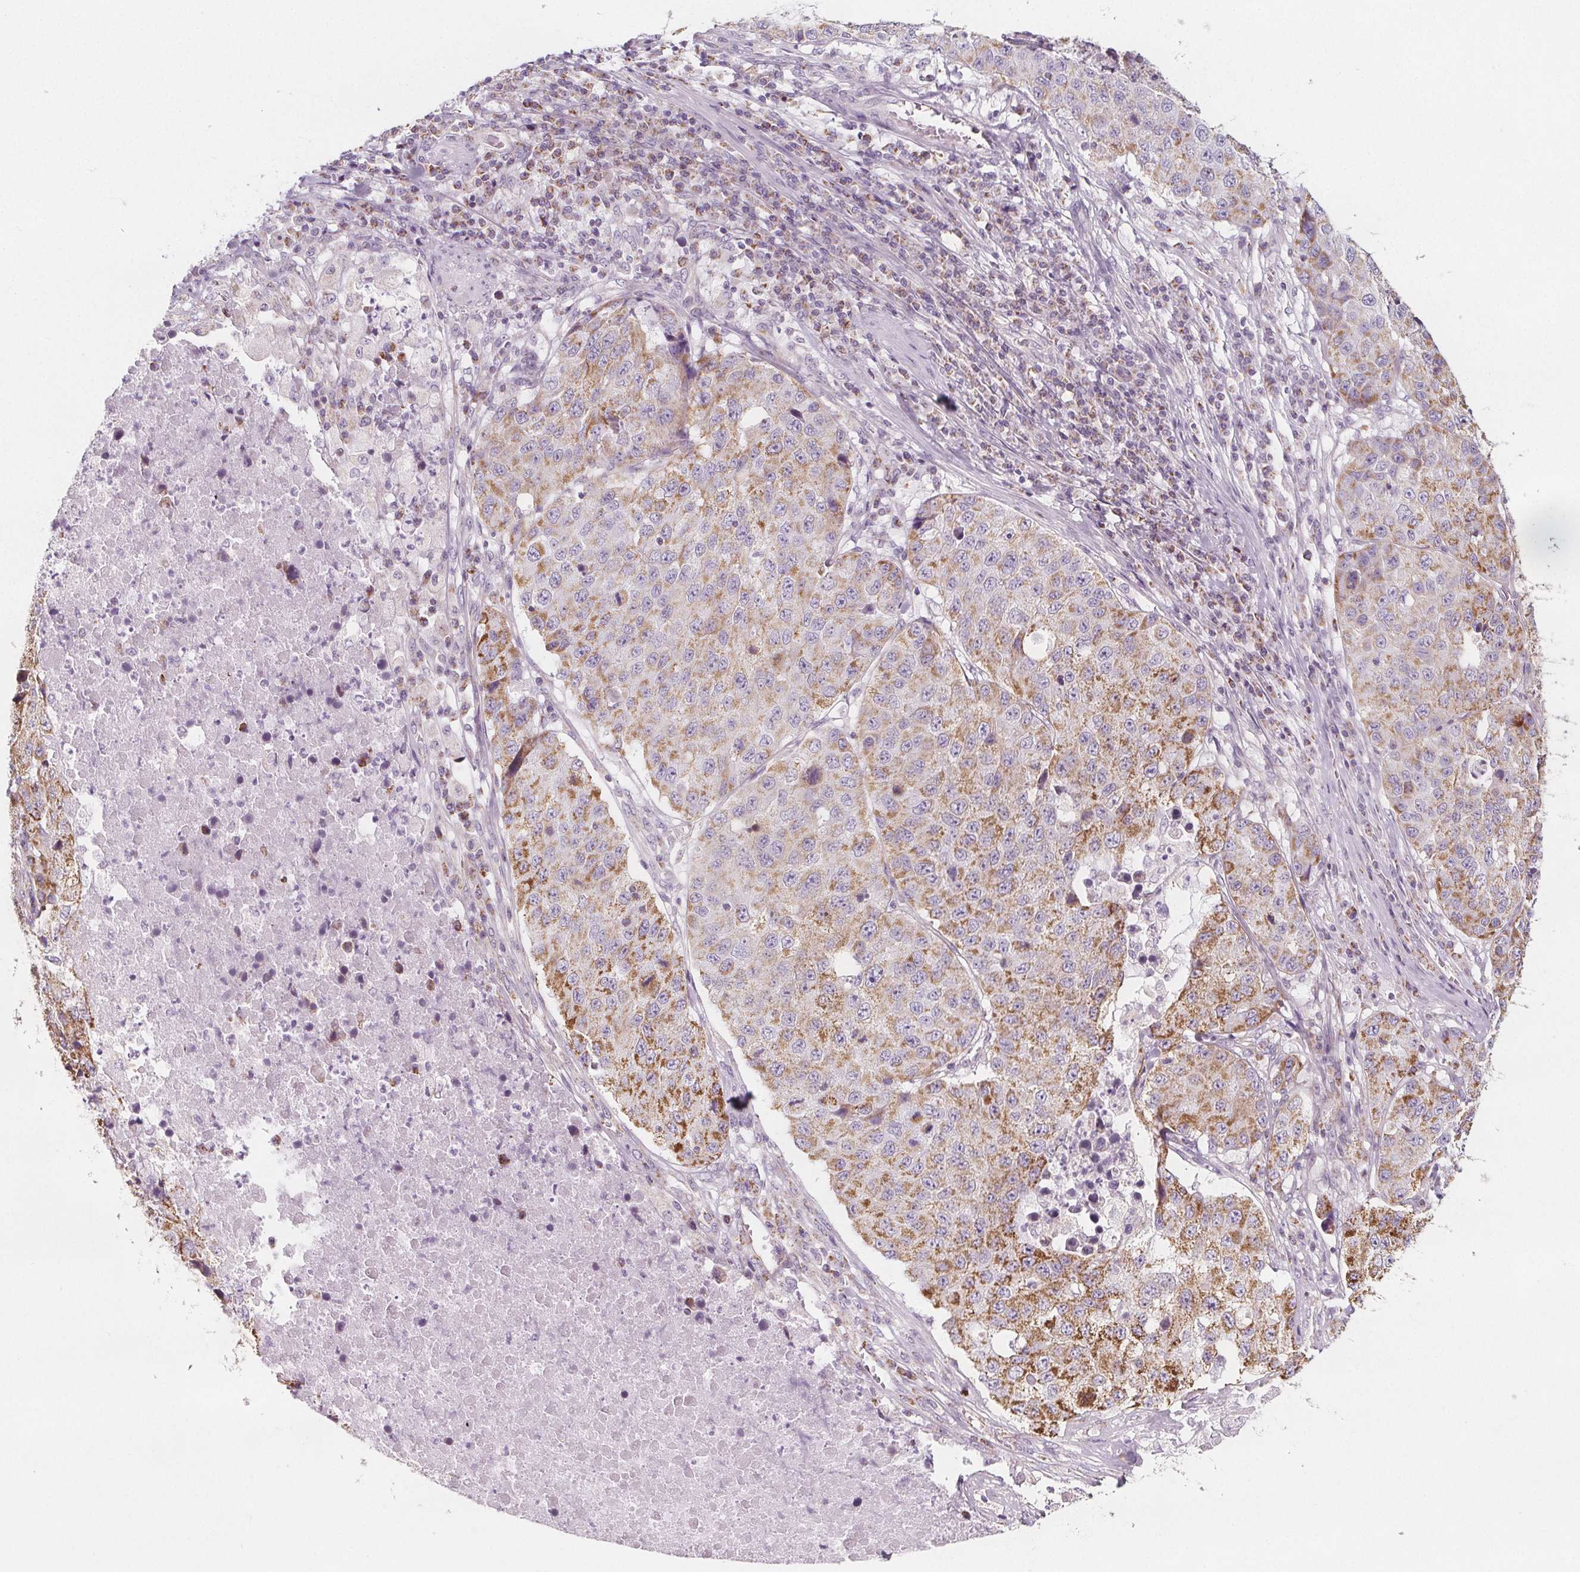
{"staining": {"intensity": "moderate", "quantity": ">75%", "location": "cytoplasmic/membranous"}, "tissue": "stomach cancer", "cell_type": "Tumor cells", "image_type": "cancer", "snomed": [{"axis": "morphology", "description": "Adenocarcinoma, NOS"}, {"axis": "topography", "description": "Stomach"}], "caption": "A high-resolution micrograph shows IHC staining of stomach cancer, which reveals moderate cytoplasmic/membranous positivity in approximately >75% of tumor cells. (DAB (3,3'-diaminobenzidine) IHC, brown staining for protein, blue staining for nuclei).", "gene": "IL17C", "patient": {"sex": "male", "age": 71}}